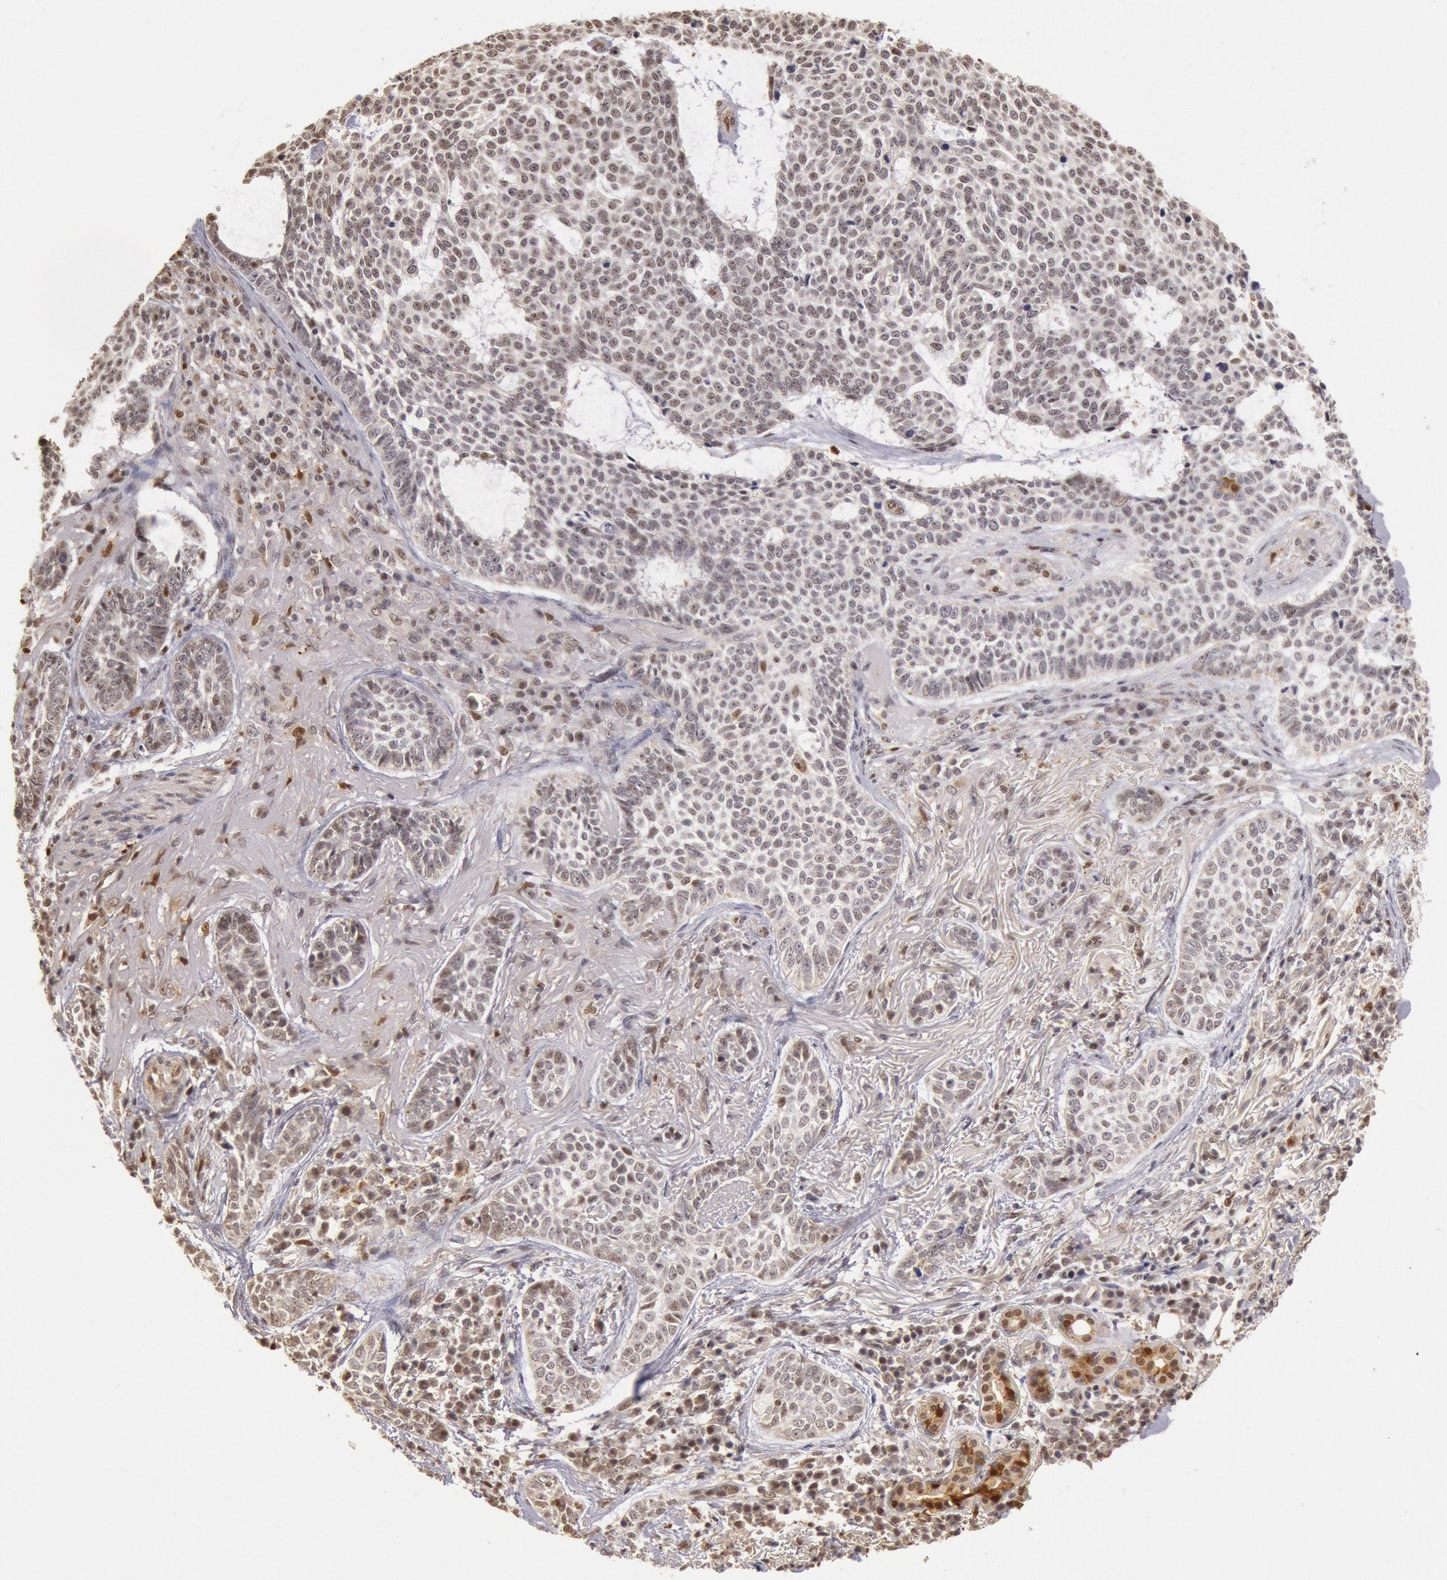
{"staining": {"intensity": "weak", "quantity": "25%-75%", "location": "nuclear"}, "tissue": "skin cancer", "cell_type": "Tumor cells", "image_type": "cancer", "snomed": [{"axis": "morphology", "description": "Basal cell carcinoma"}, {"axis": "topography", "description": "Skin"}], "caption": "Skin basal cell carcinoma stained with a brown dye exhibits weak nuclear positive expression in about 25%-75% of tumor cells.", "gene": "LIG4", "patient": {"sex": "female", "age": 89}}